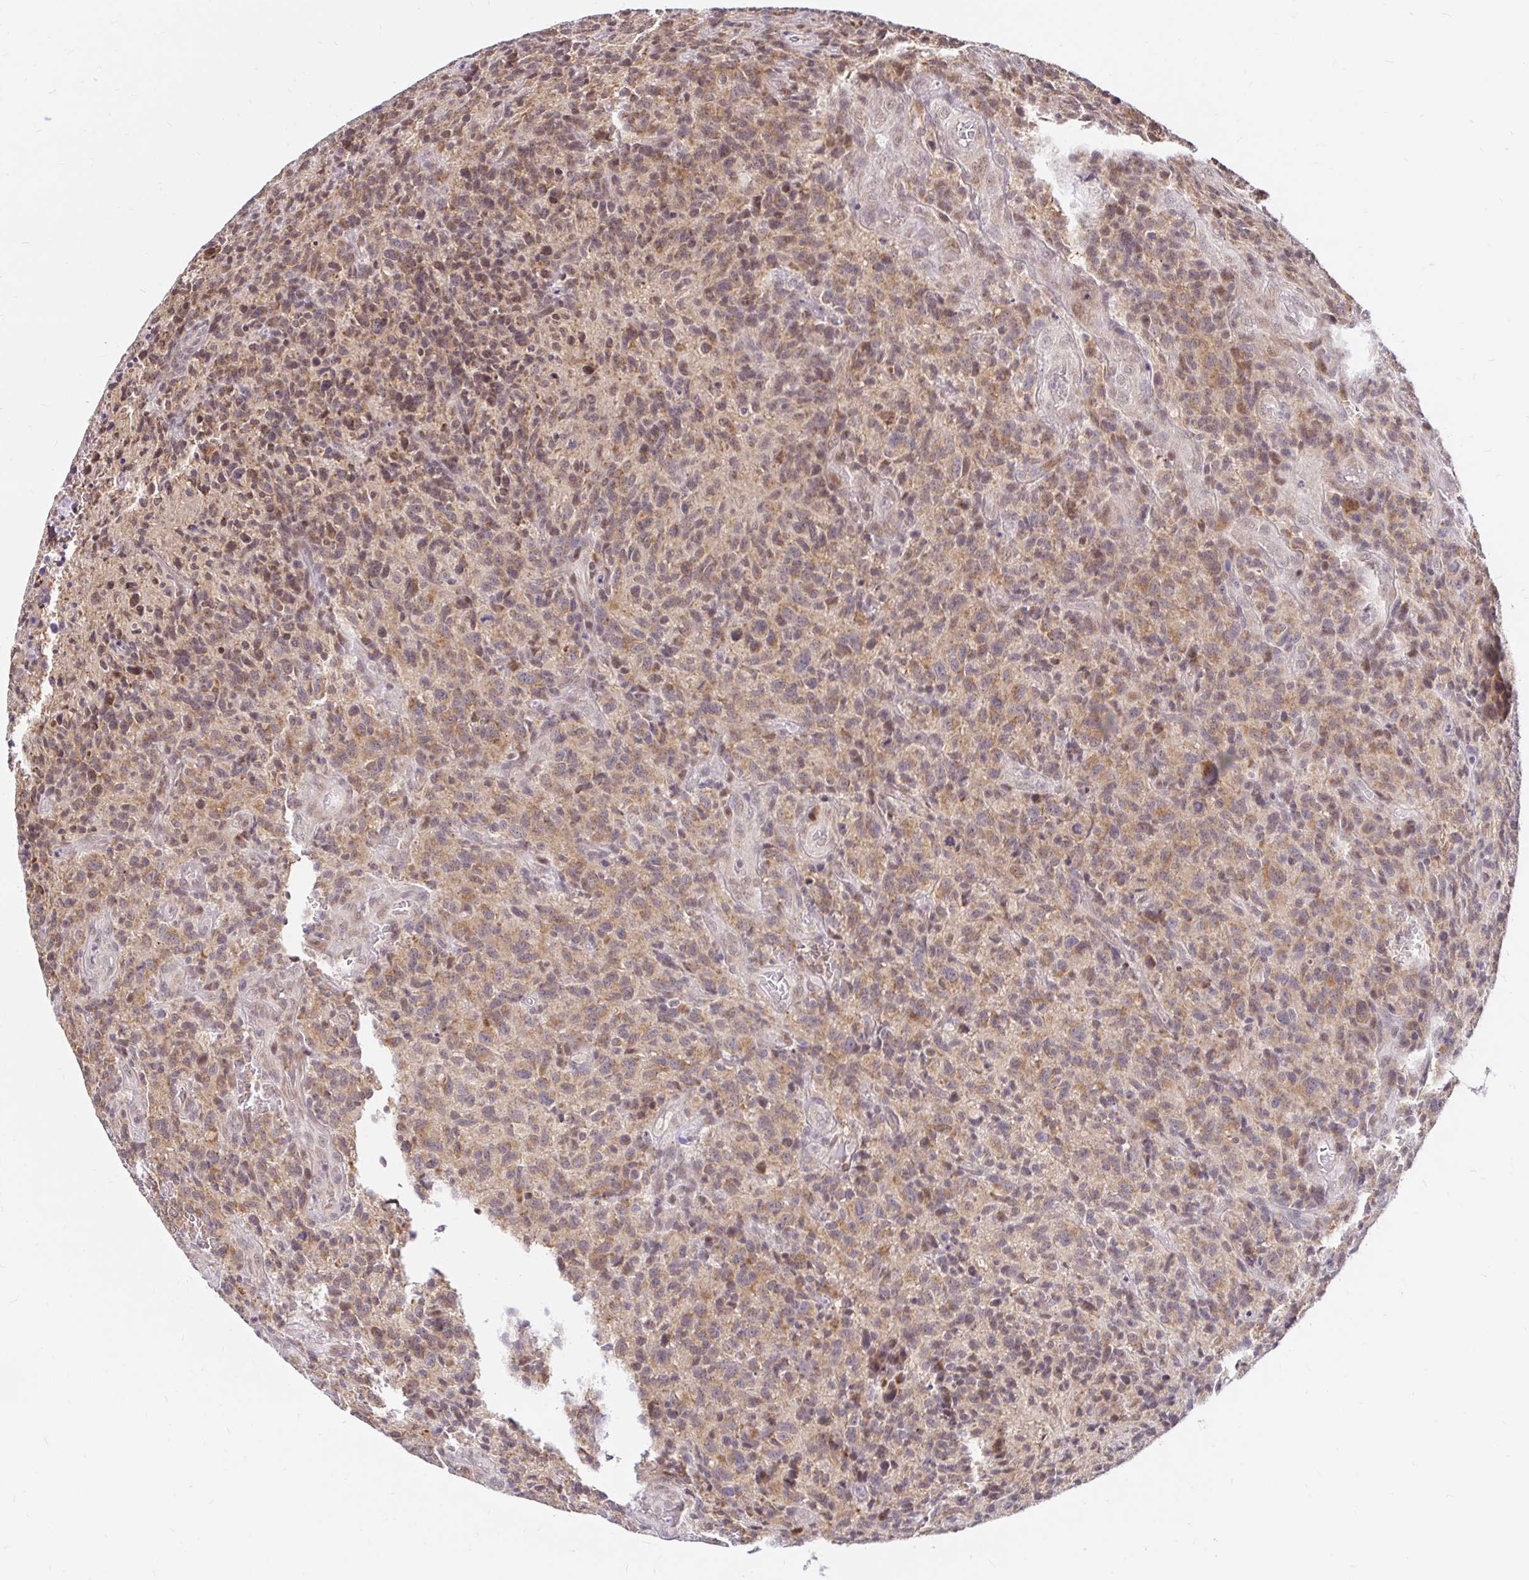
{"staining": {"intensity": "moderate", "quantity": ">75%", "location": "cytoplasmic/membranous,nuclear"}, "tissue": "glioma", "cell_type": "Tumor cells", "image_type": "cancer", "snomed": [{"axis": "morphology", "description": "Glioma, malignant, High grade"}, {"axis": "topography", "description": "Brain"}], "caption": "Immunohistochemistry of malignant glioma (high-grade) exhibits medium levels of moderate cytoplasmic/membranous and nuclear positivity in approximately >75% of tumor cells.", "gene": "TIMM50", "patient": {"sex": "male", "age": 76}}